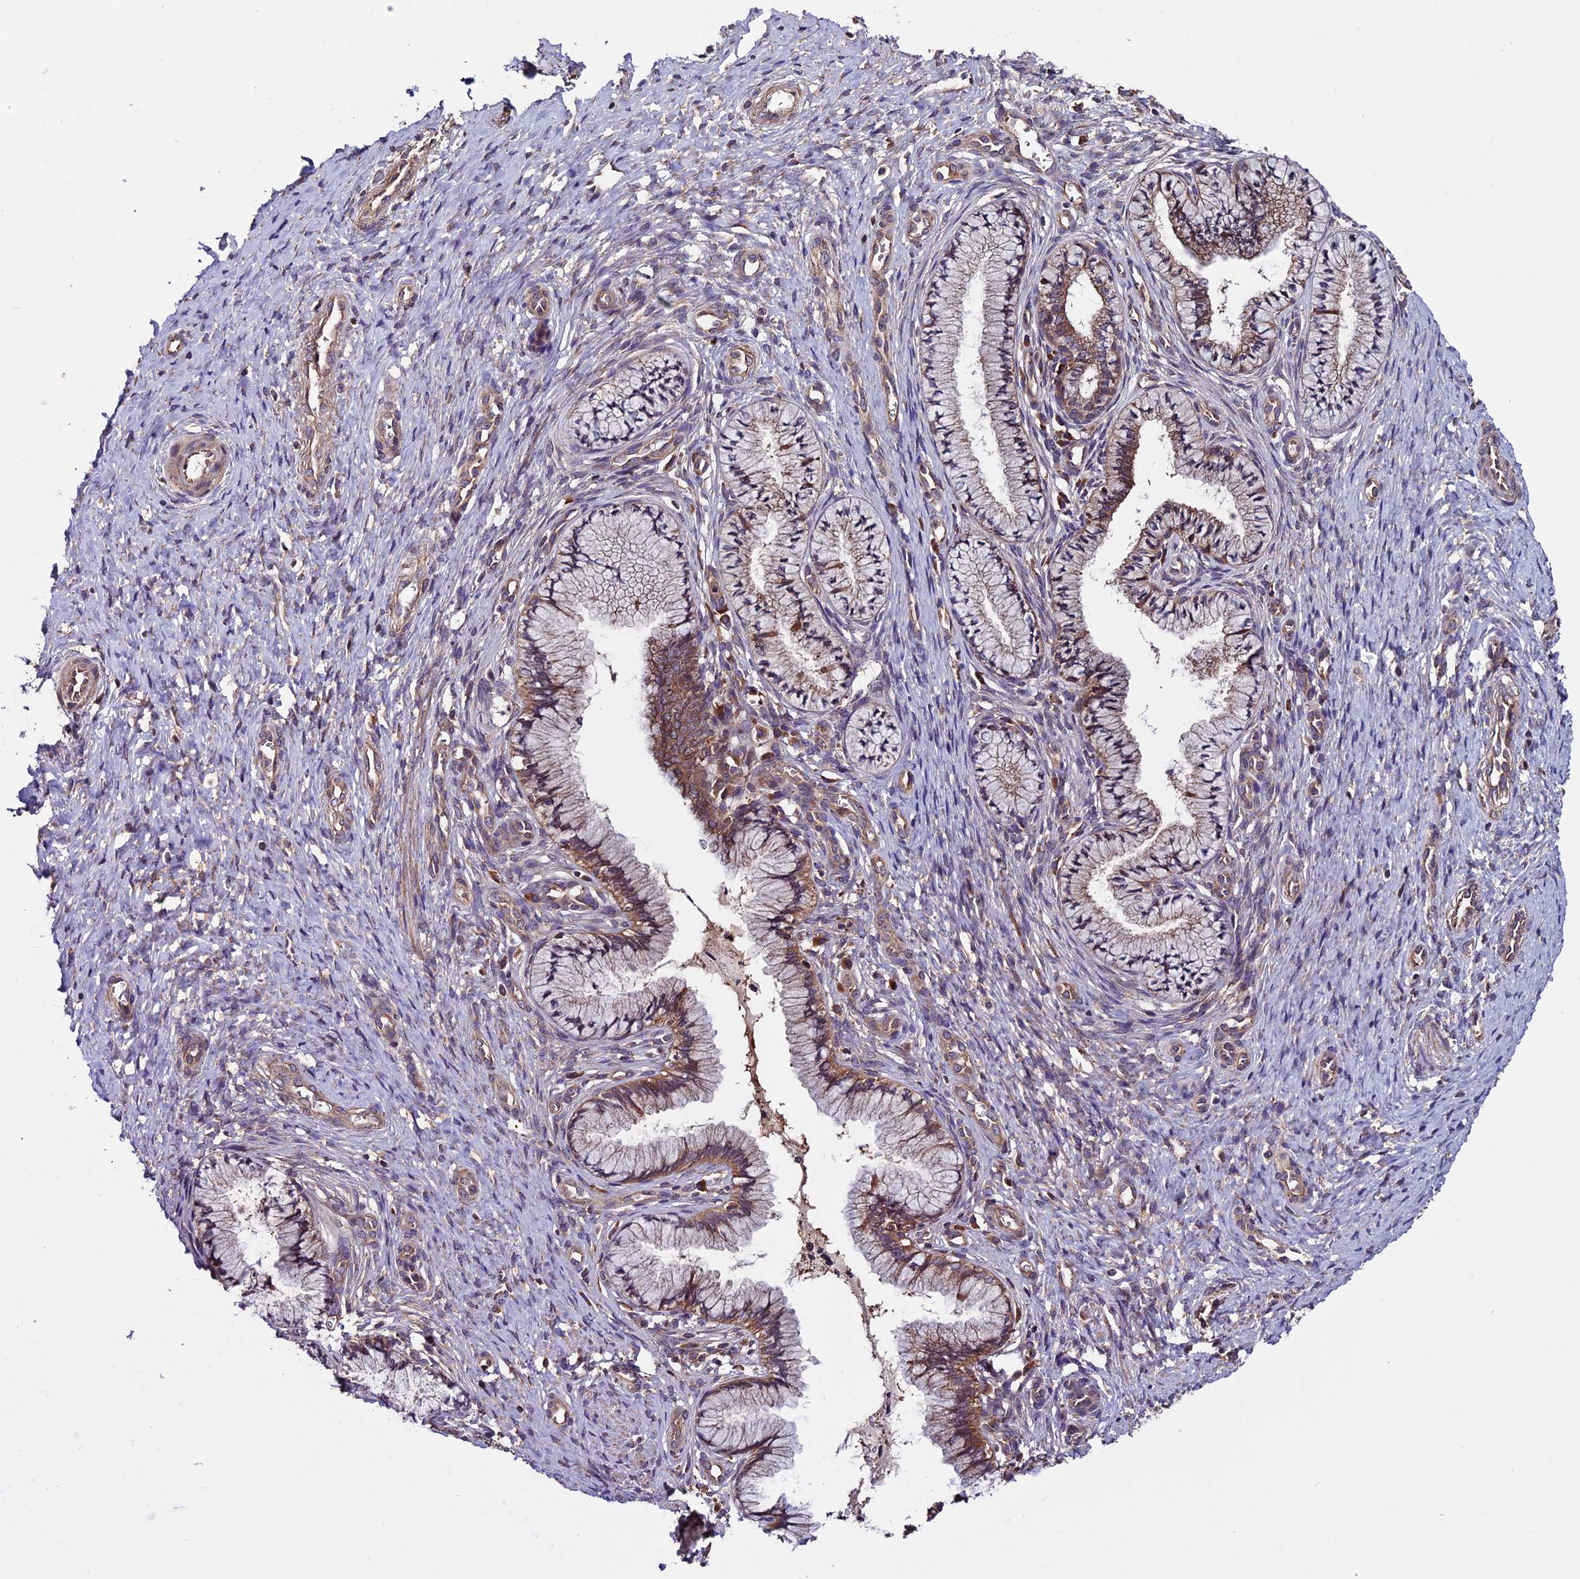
{"staining": {"intensity": "moderate", "quantity": "25%-75%", "location": "cytoplasmic/membranous"}, "tissue": "cervix", "cell_type": "Glandular cells", "image_type": "normal", "snomed": [{"axis": "morphology", "description": "Normal tissue, NOS"}, {"axis": "topography", "description": "Cervix"}], "caption": "A histopathology image showing moderate cytoplasmic/membranous positivity in about 25%-75% of glandular cells in normal cervix, as visualized by brown immunohistochemical staining.", "gene": "ZNF598", "patient": {"sex": "female", "age": 36}}